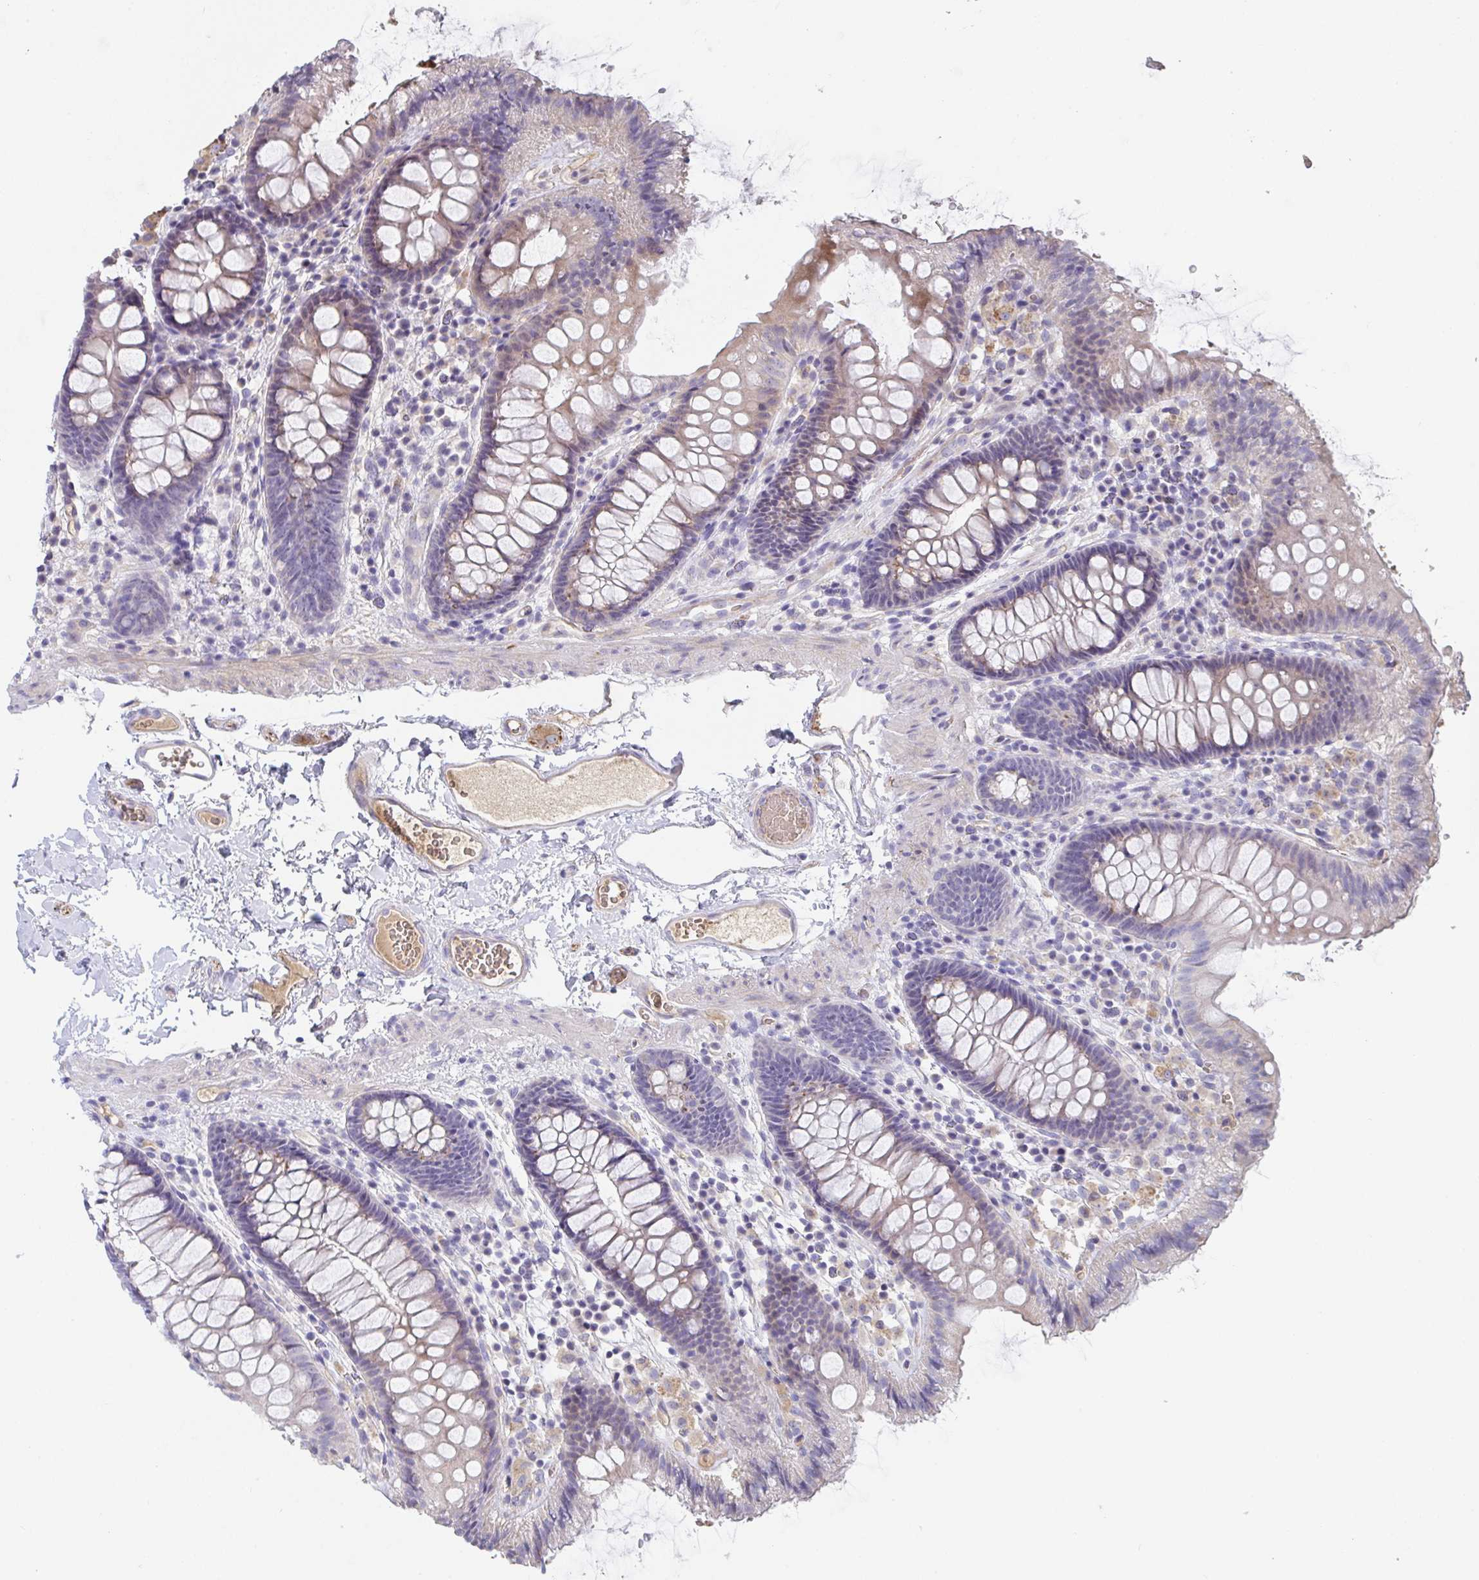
{"staining": {"intensity": "weak", "quantity": ">75%", "location": "cytoplasmic/membranous"}, "tissue": "colon", "cell_type": "Endothelial cells", "image_type": "normal", "snomed": [{"axis": "morphology", "description": "Normal tissue, NOS"}, {"axis": "topography", "description": "Colon"}], "caption": "Unremarkable colon demonstrates weak cytoplasmic/membranous staining in about >75% of endothelial cells, visualized by immunohistochemistry.", "gene": "ANO5", "patient": {"sex": "male", "age": 84}}